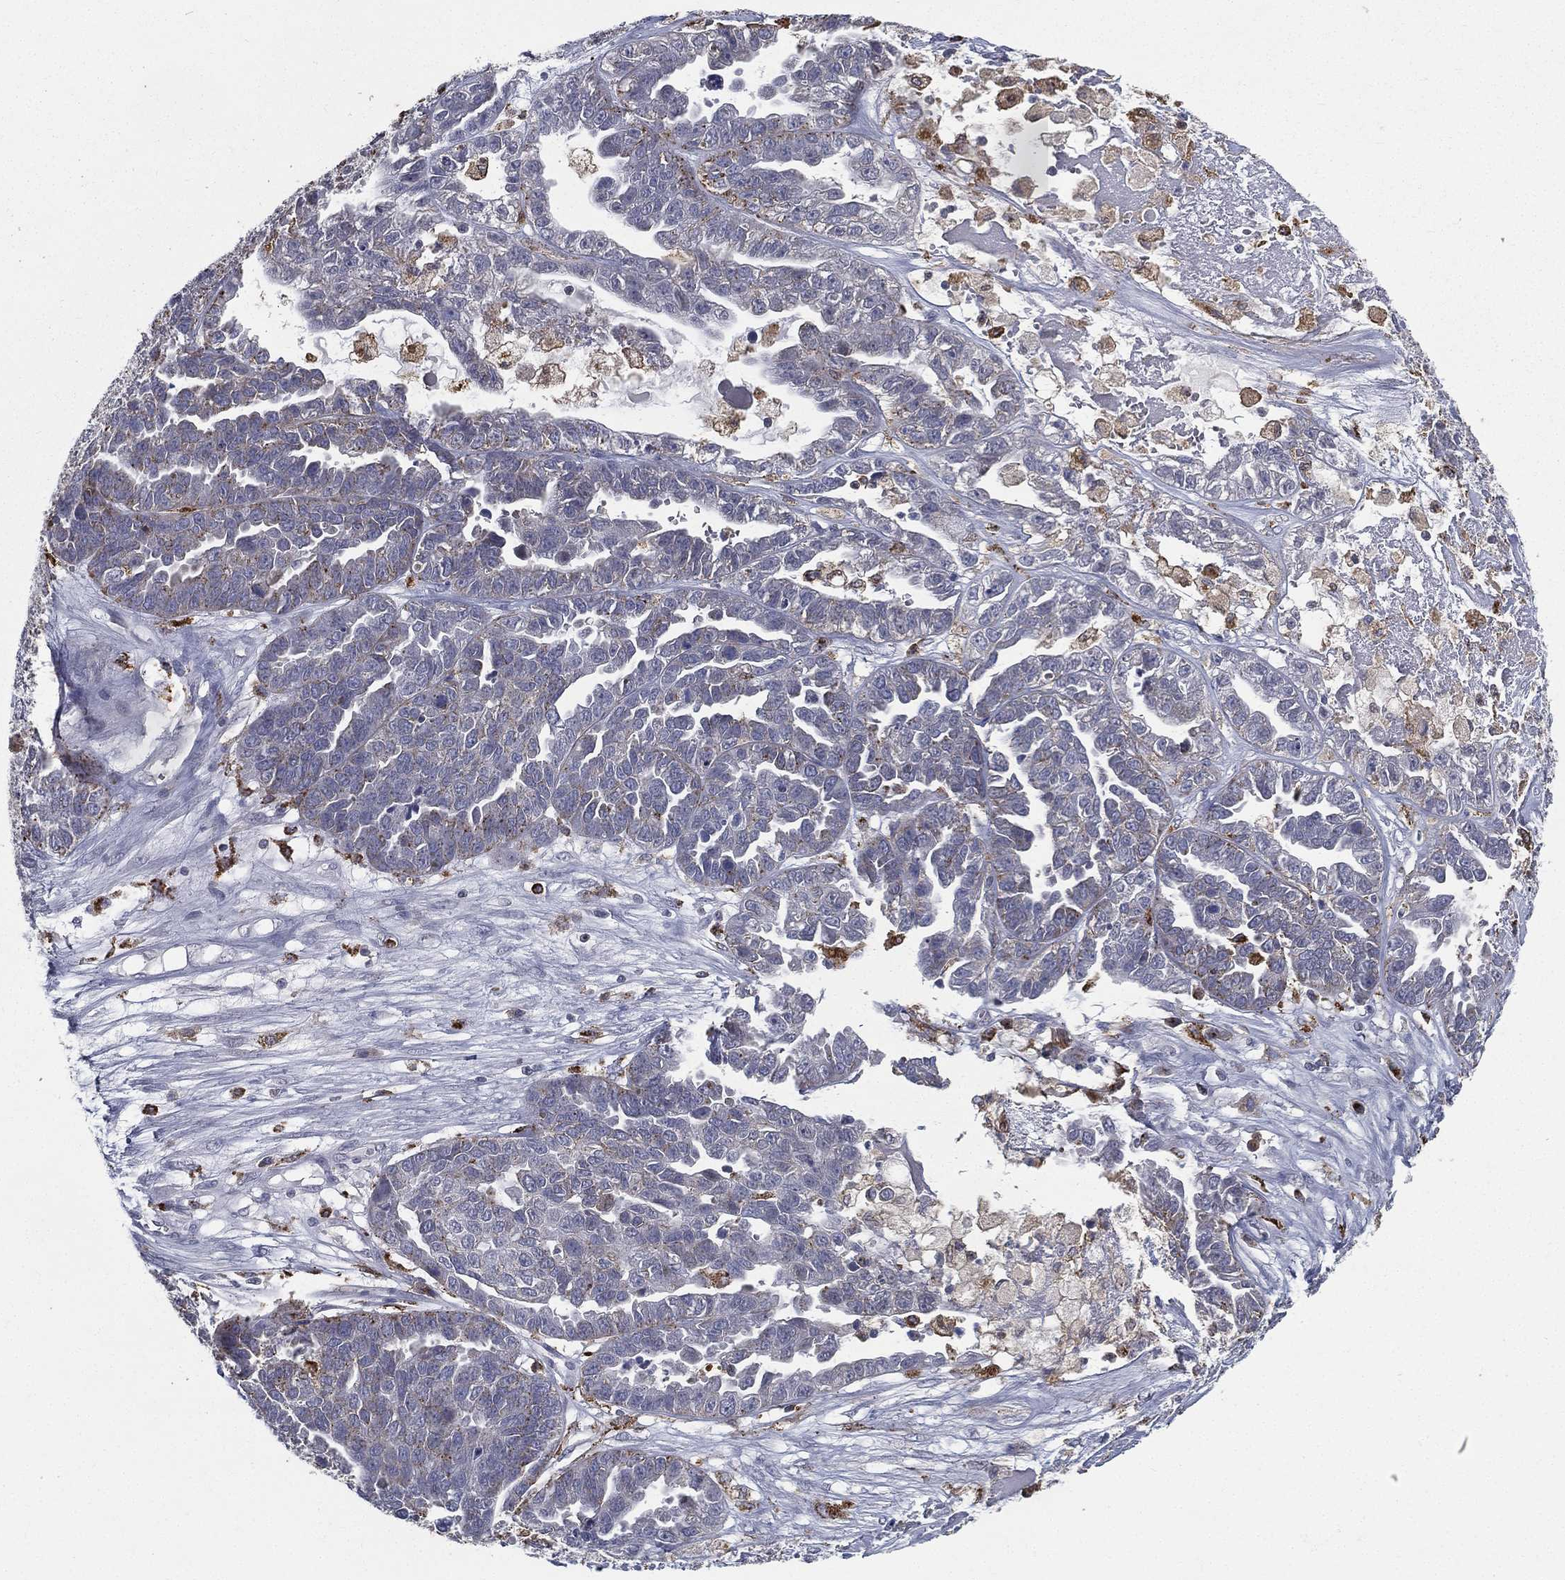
{"staining": {"intensity": "negative", "quantity": "none", "location": "none"}, "tissue": "ovarian cancer", "cell_type": "Tumor cells", "image_type": "cancer", "snomed": [{"axis": "morphology", "description": "Cystadenocarcinoma, serous, NOS"}, {"axis": "topography", "description": "Ovary"}], "caption": "Serous cystadenocarcinoma (ovarian) was stained to show a protein in brown. There is no significant staining in tumor cells.", "gene": "EVI2B", "patient": {"sex": "female", "age": 87}}